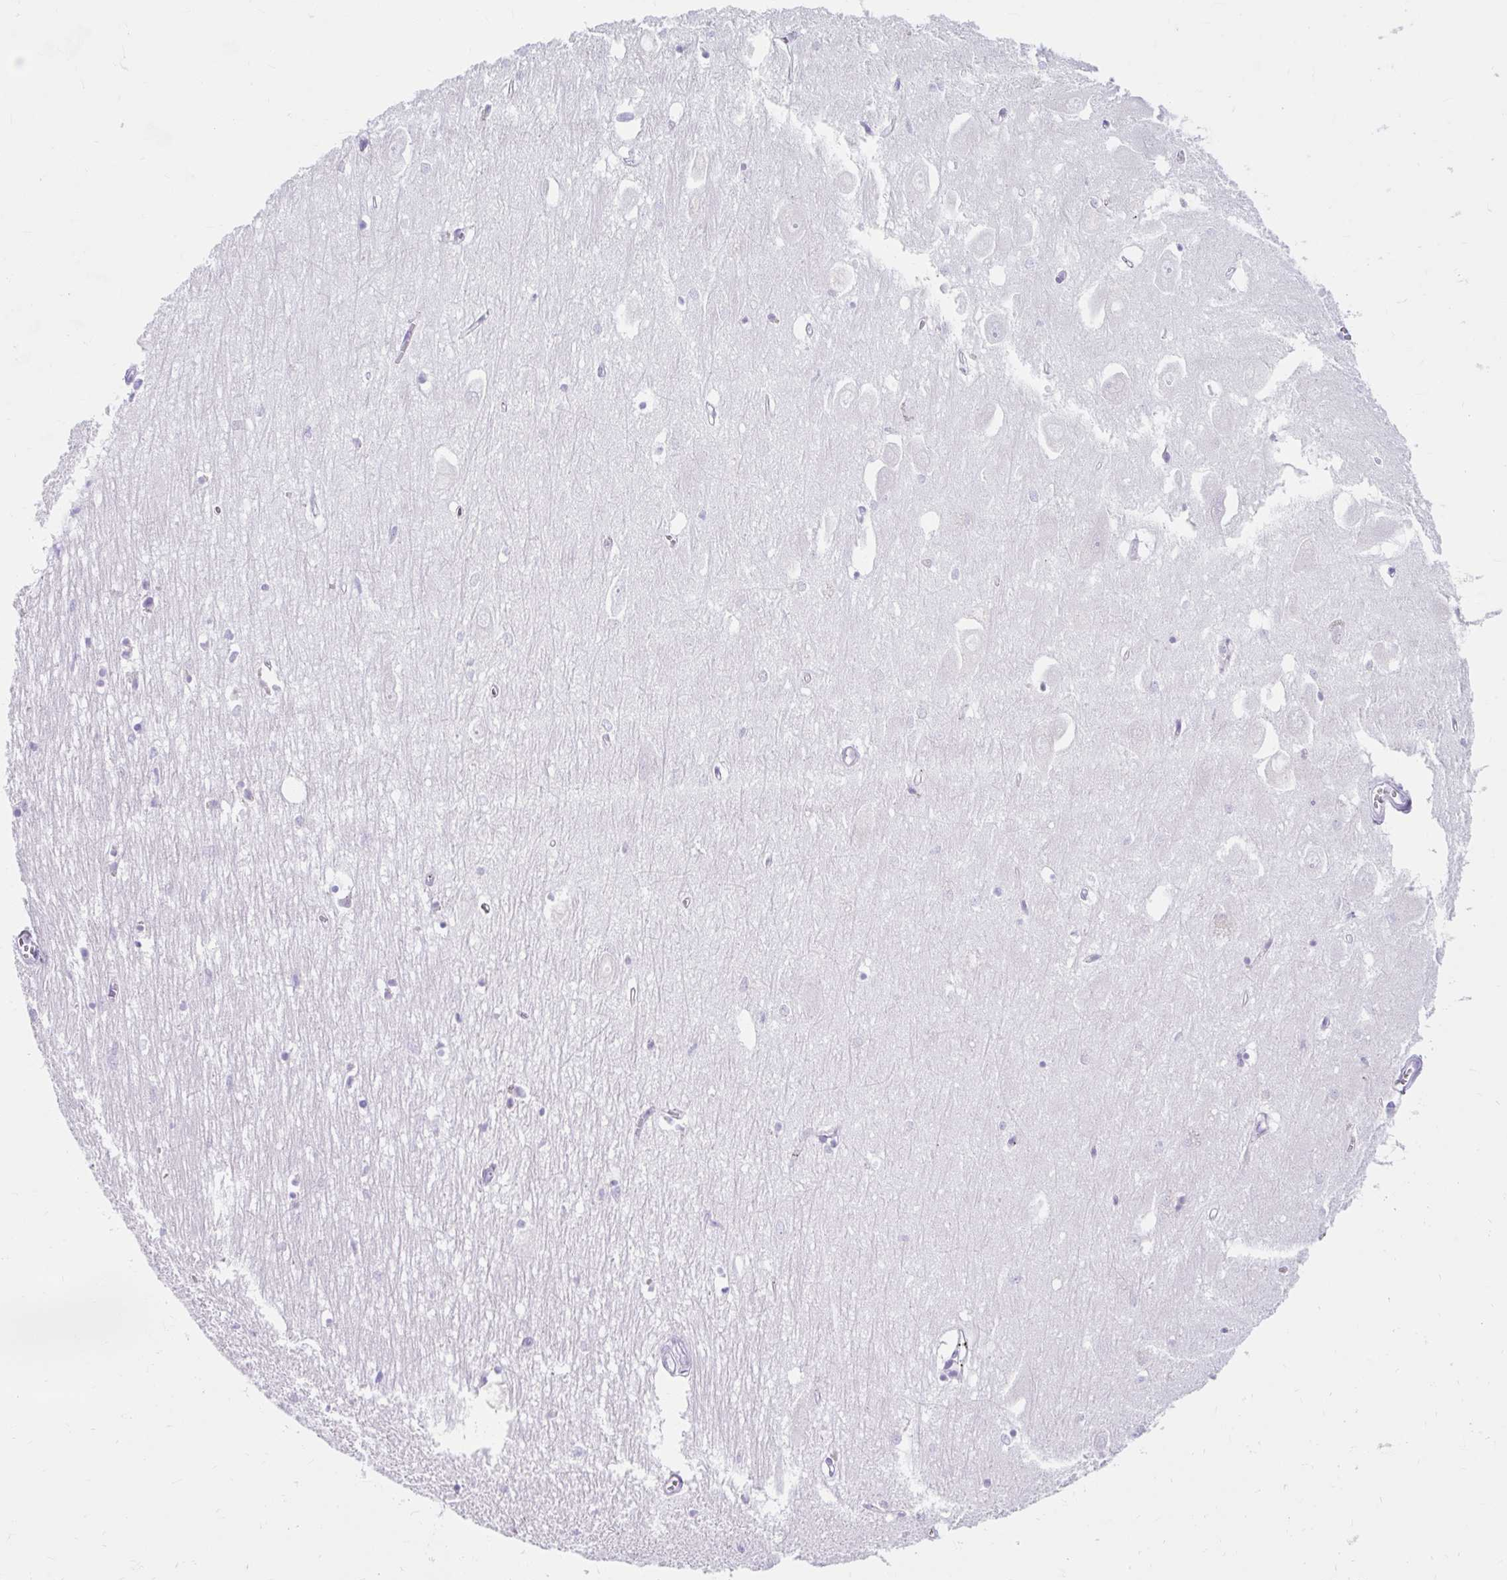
{"staining": {"intensity": "negative", "quantity": "none", "location": "none"}, "tissue": "hippocampus", "cell_type": "Glial cells", "image_type": "normal", "snomed": [{"axis": "morphology", "description": "Normal tissue, NOS"}, {"axis": "topography", "description": "Hippocampus"}], "caption": "Hippocampus was stained to show a protein in brown. There is no significant expression in glial cells. (DAB immunohistochemistry (IHC) visualized using brightfield microscopy, high magnification).", "gene": "GOLGA8A", "patient": {"sex": "female", "age": 64}}